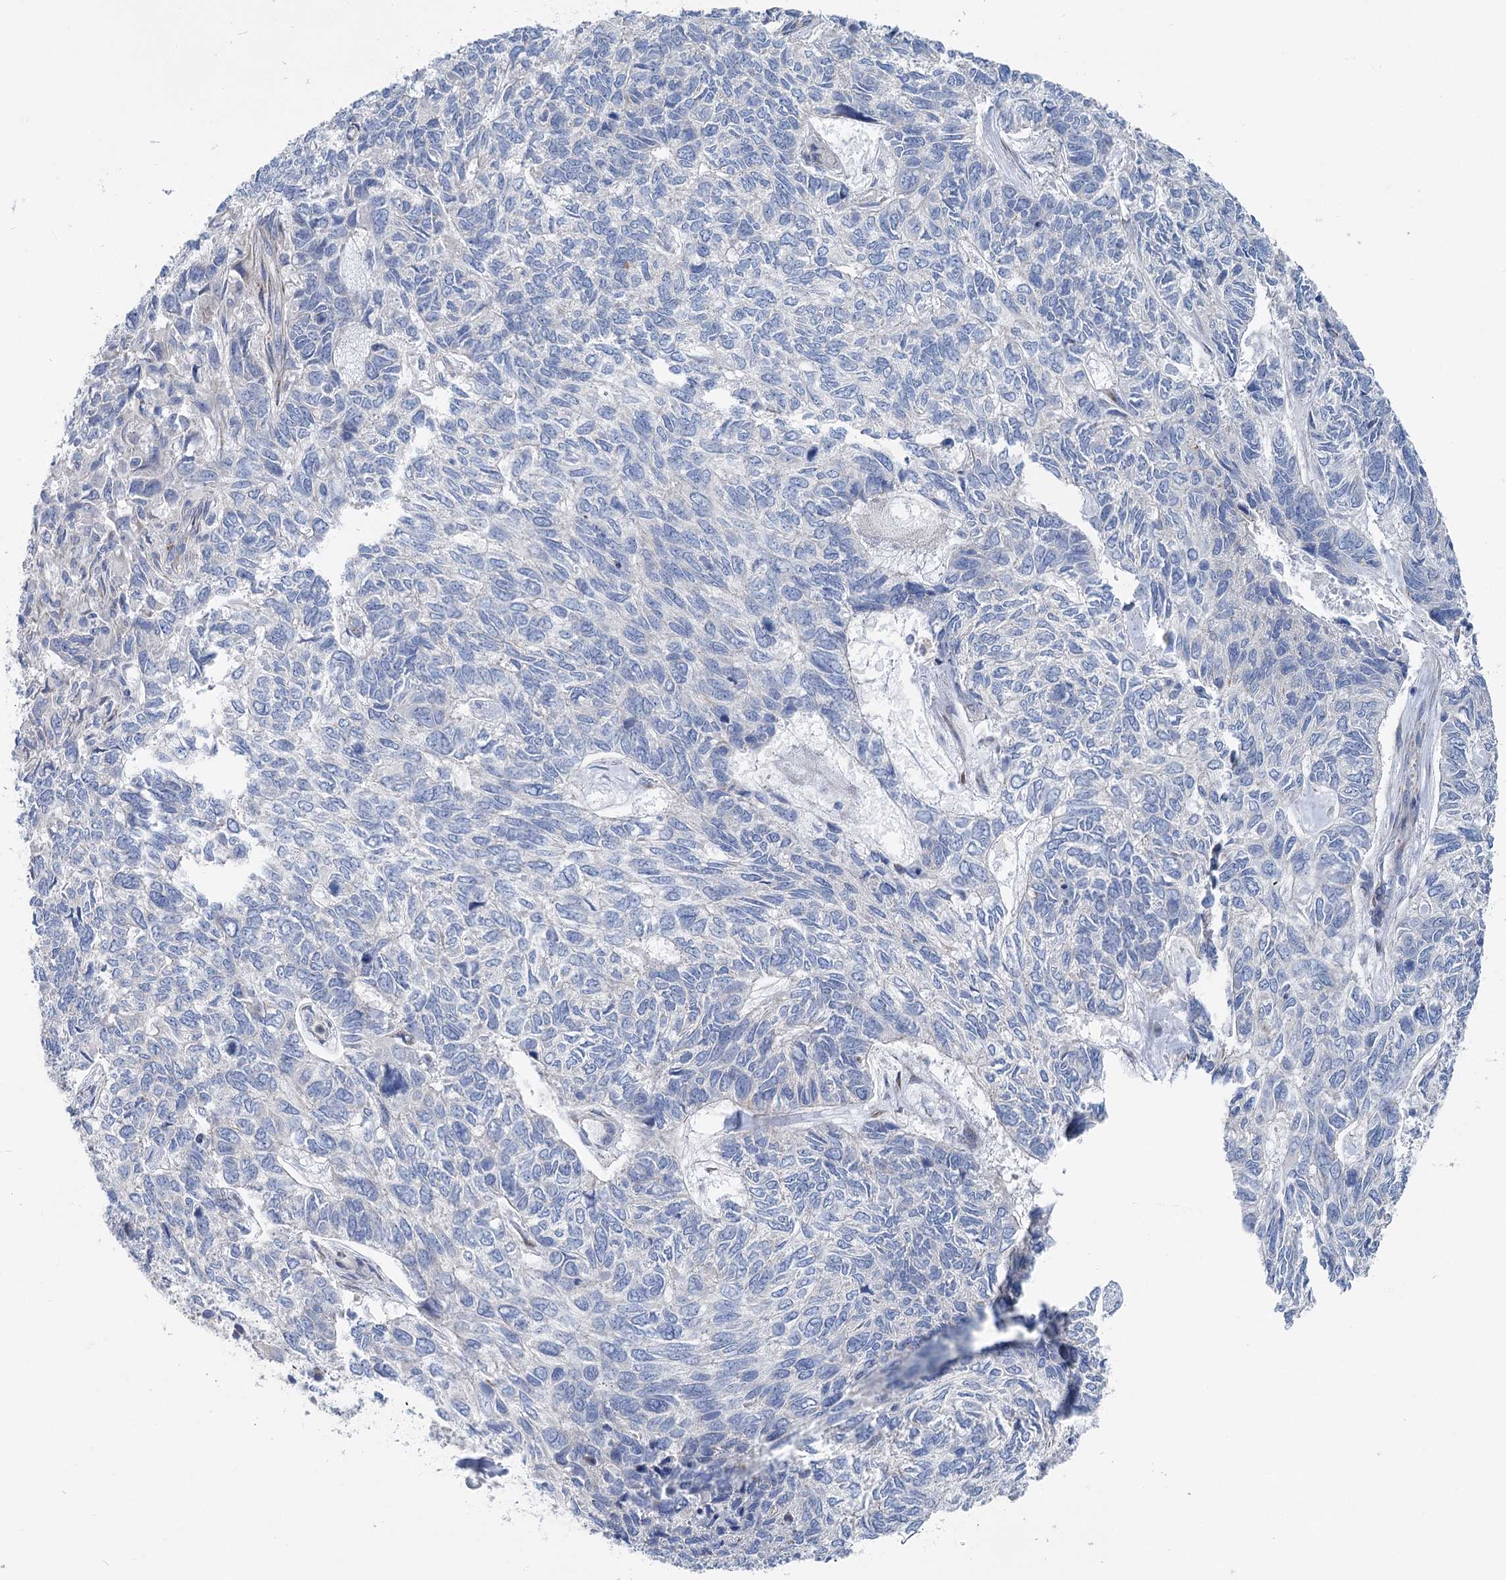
{"staining": {"intensity": "negative", "quantity": "none", "location": "none"}, "tissue": "skin cancer", "cell_type": "Tumor cells", "image_type": "cancer", "snomed": [{"axis": "morphology", "description": "Basal cell carcinoma"}, {"axis": "topography", "description": "Skin"}], "caption": "Human skin basal cell carcinoma stained for a protein using immunohistochemistry displays no positivity in tumor cells.", "gene": "MARK2", "patient": {"sex": "female", "age": 65}}